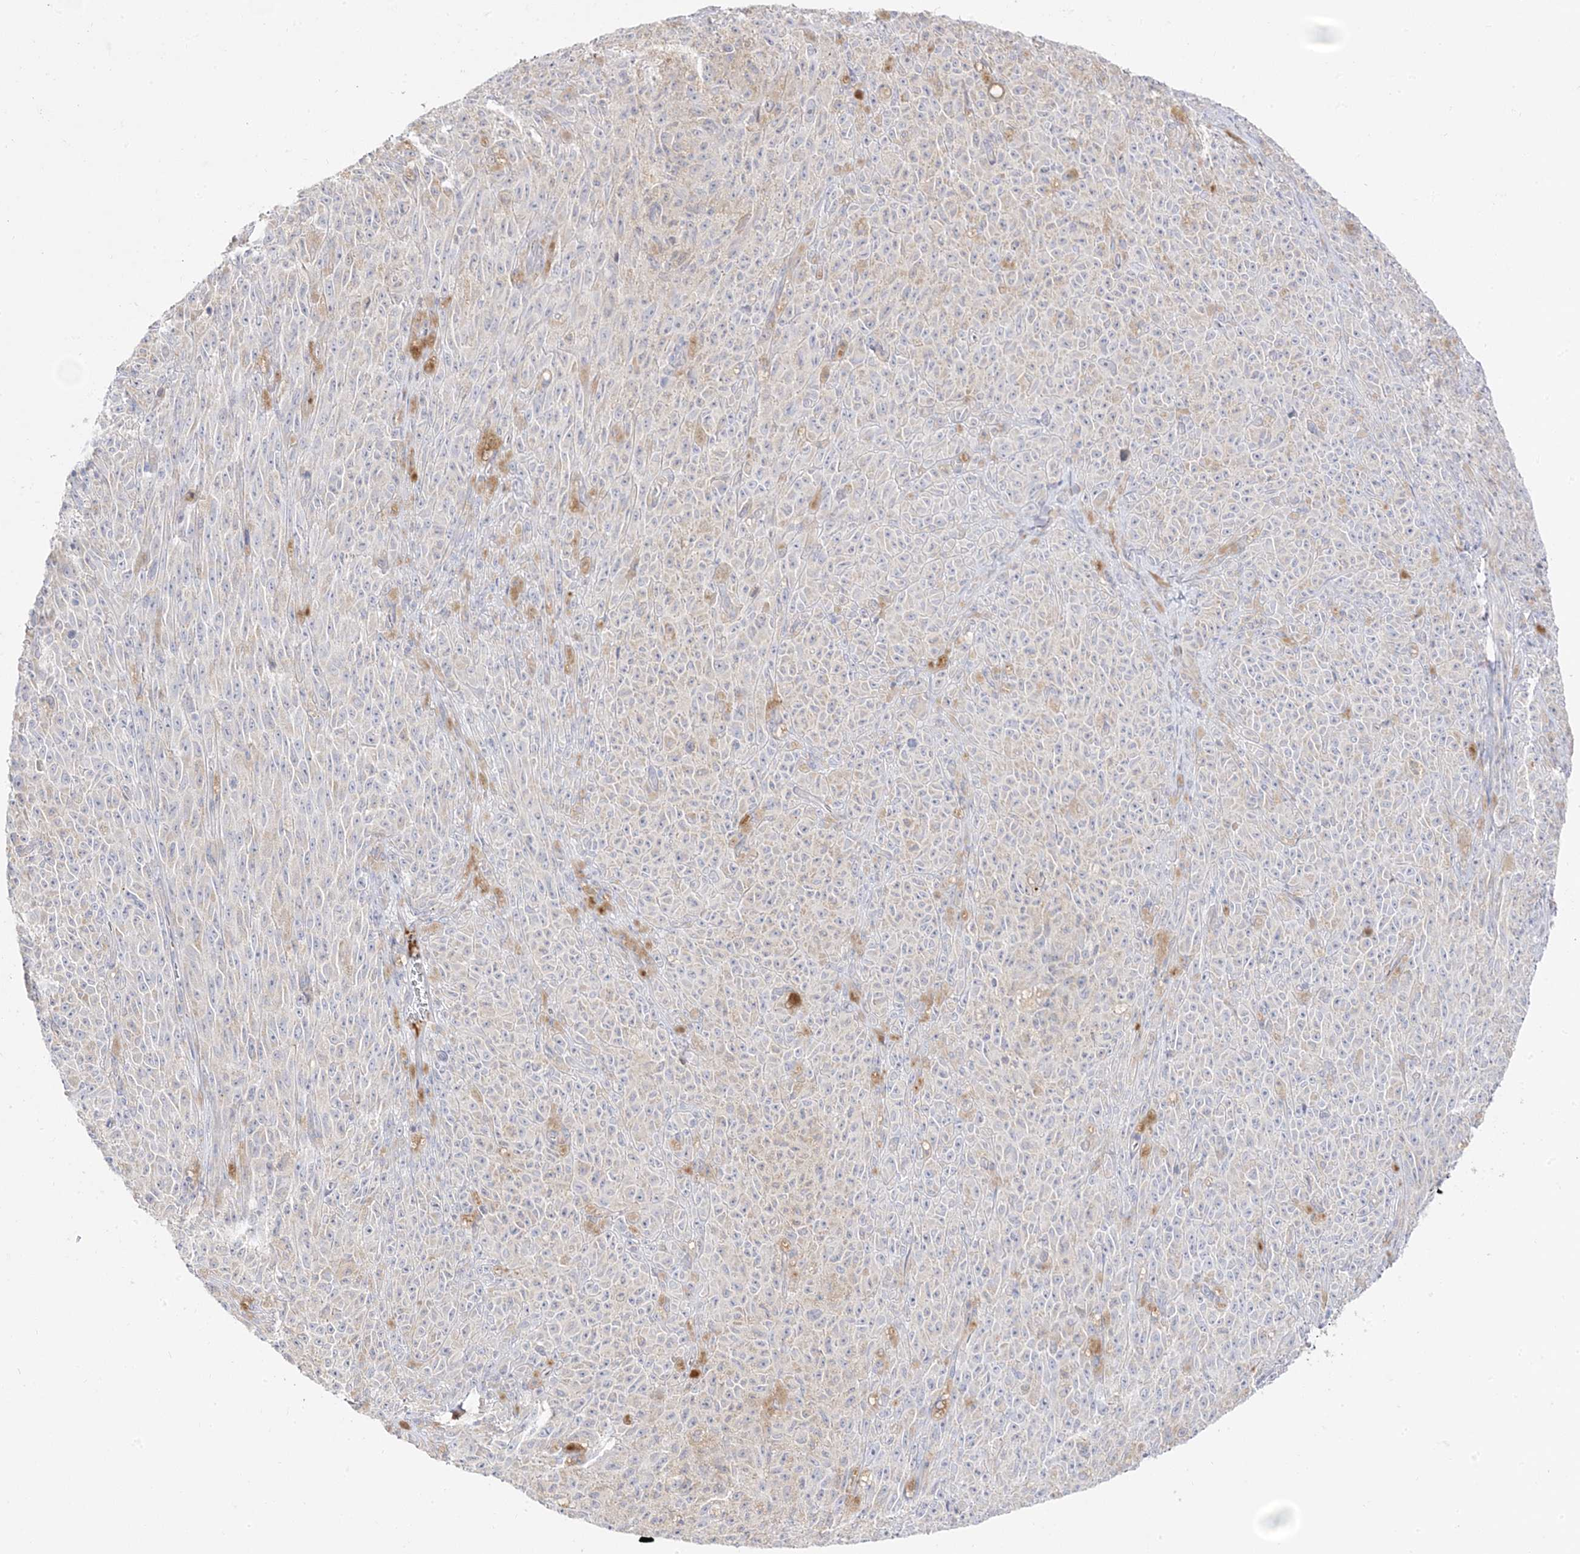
{"staining": {"intensity": "negative", "quantity": "none", "location": "none"}, "tissue": "melanoma", "cell_type": "Tumor cells", "image_type": "cancer", "snomed": [{"axis": "morphology", "description": "Malignant melanoma, NOS"}, {"axis": "topography", "description": "Skin"}], "caption": "This is an immunohistochemistry photomicrograph of melanoma. There is no expression in tumor cells.", "gene": "TRANK1", "patient": {"sex": "female", "age": 82}}